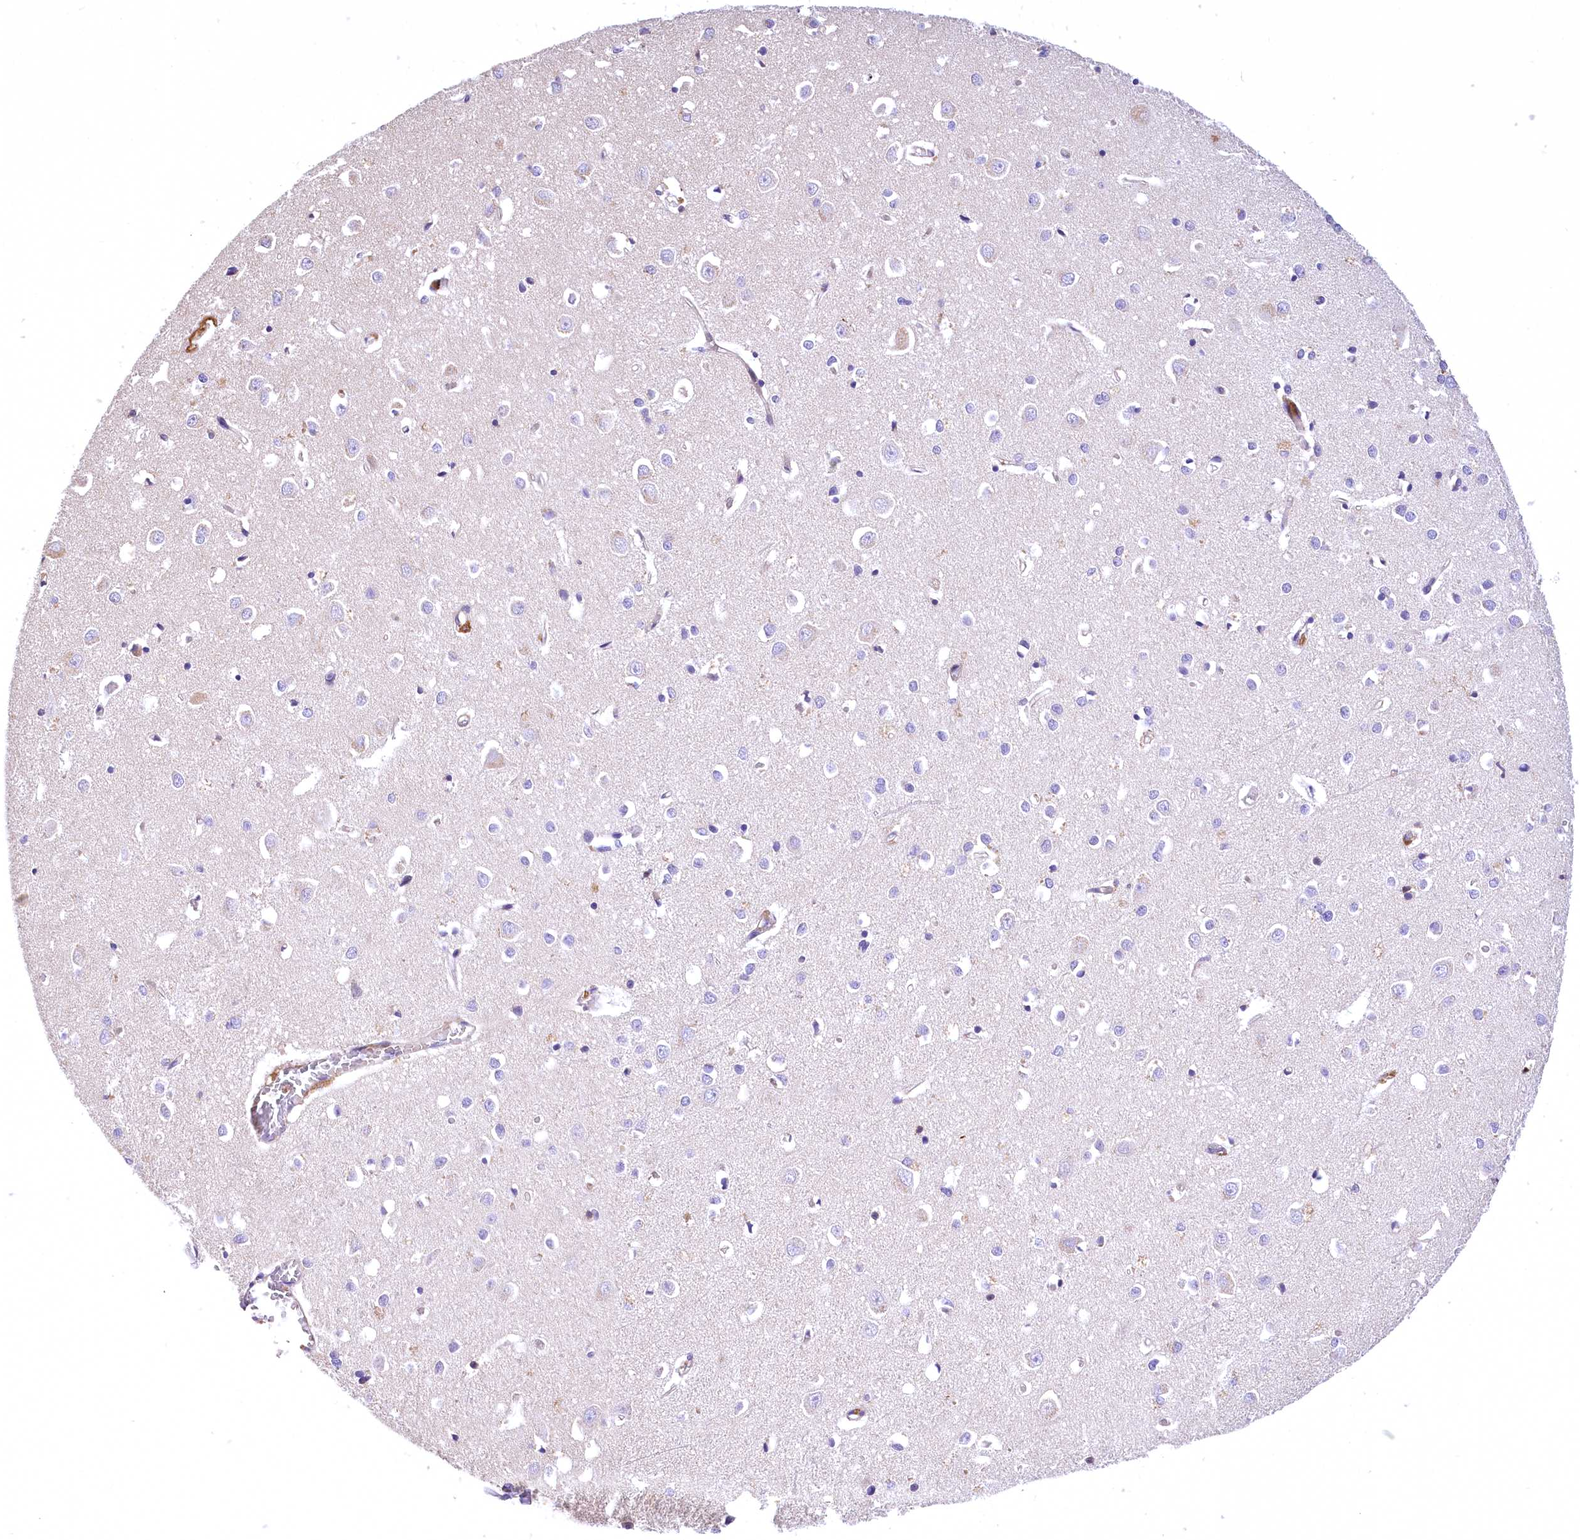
{"staining": {"intensity": "moderate", "quantity": ">75%", "location": "cytoplasmic/membranous"}, "tissue": "cerebral cortex", "cell_type": "Endothelial cells", "image_type": "normal", "snomed": [{"axis": "morphology", "description": "Normal tissue, NOS"}, {"axis": "topography", "description": "Cerebral cortex"}], "caption": "Immunohistochemical staining of unremarkable human cerebral cortex displays >75% levels of moderate cytoplasmic/membranous protein staining in approximately >75% of endothelial cells. (DAB (3,3'-diaminobenzidine) = brown stain, brightfield microscopy at high magnification).", "gene": "DPP3", "patient": {"sex": "female", "age": 64}}